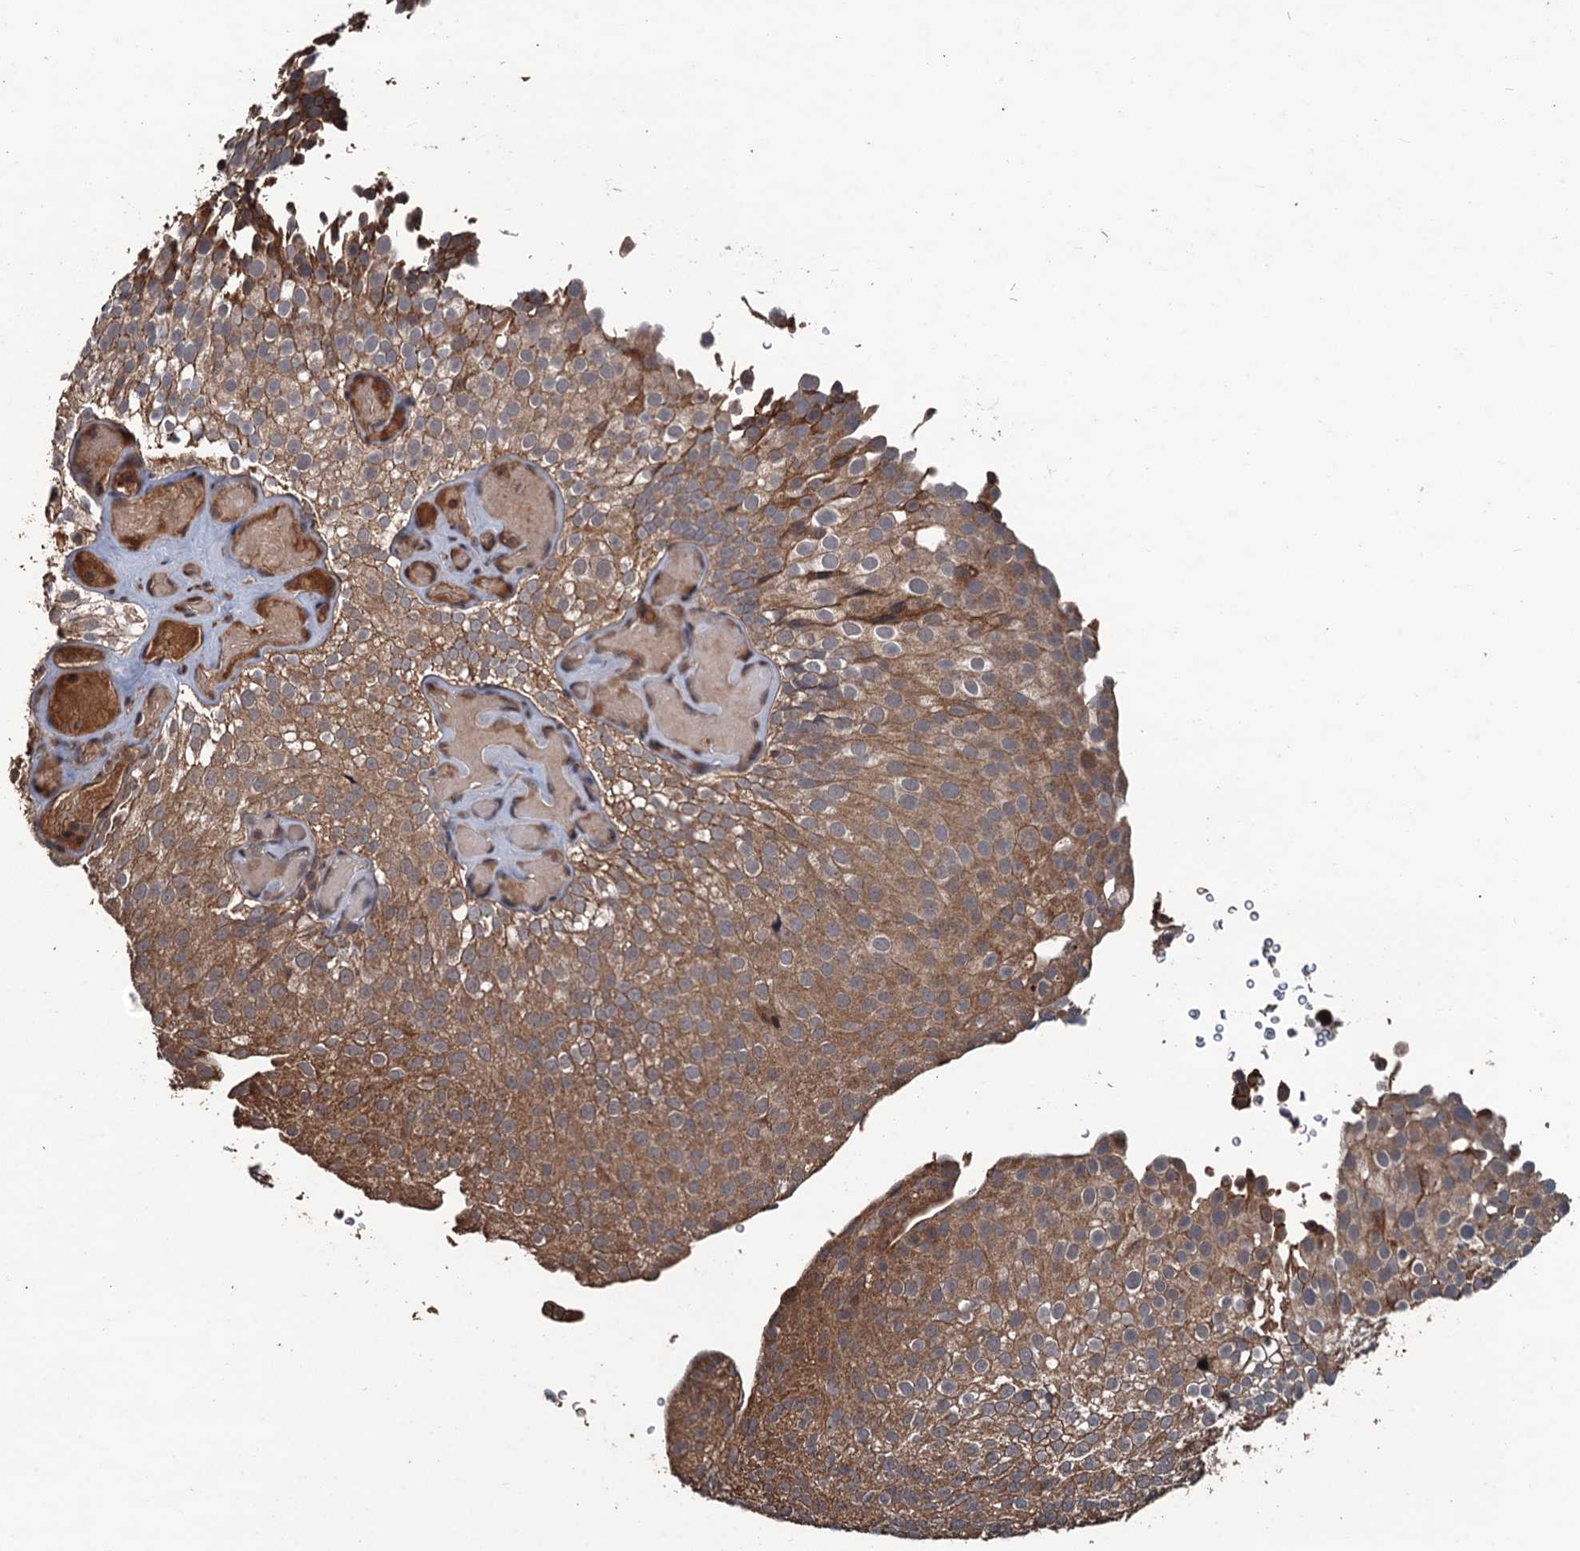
{"staining": {"intensity": "moderate", "quantity": ">75%", "location": "cytoplasmic/membranous"}, "tissue": "urothelial cancer", "cell_type": "Tumor cells", "image_type": "cancer", "snomed": [{"axis": "morphology", "description": "Urothelial carcinoma, Low grade"}, {"axis": "topography", "description": "Urinary bladder"}], "caption": "Protein analysis of urothelial cancer tissue demonstrates moderate cytoplasmic/membranous positivity in approximately >75% of tumor cells.", "gene": "ZNF438", "patient": {"sex": "male", "age": 78}}